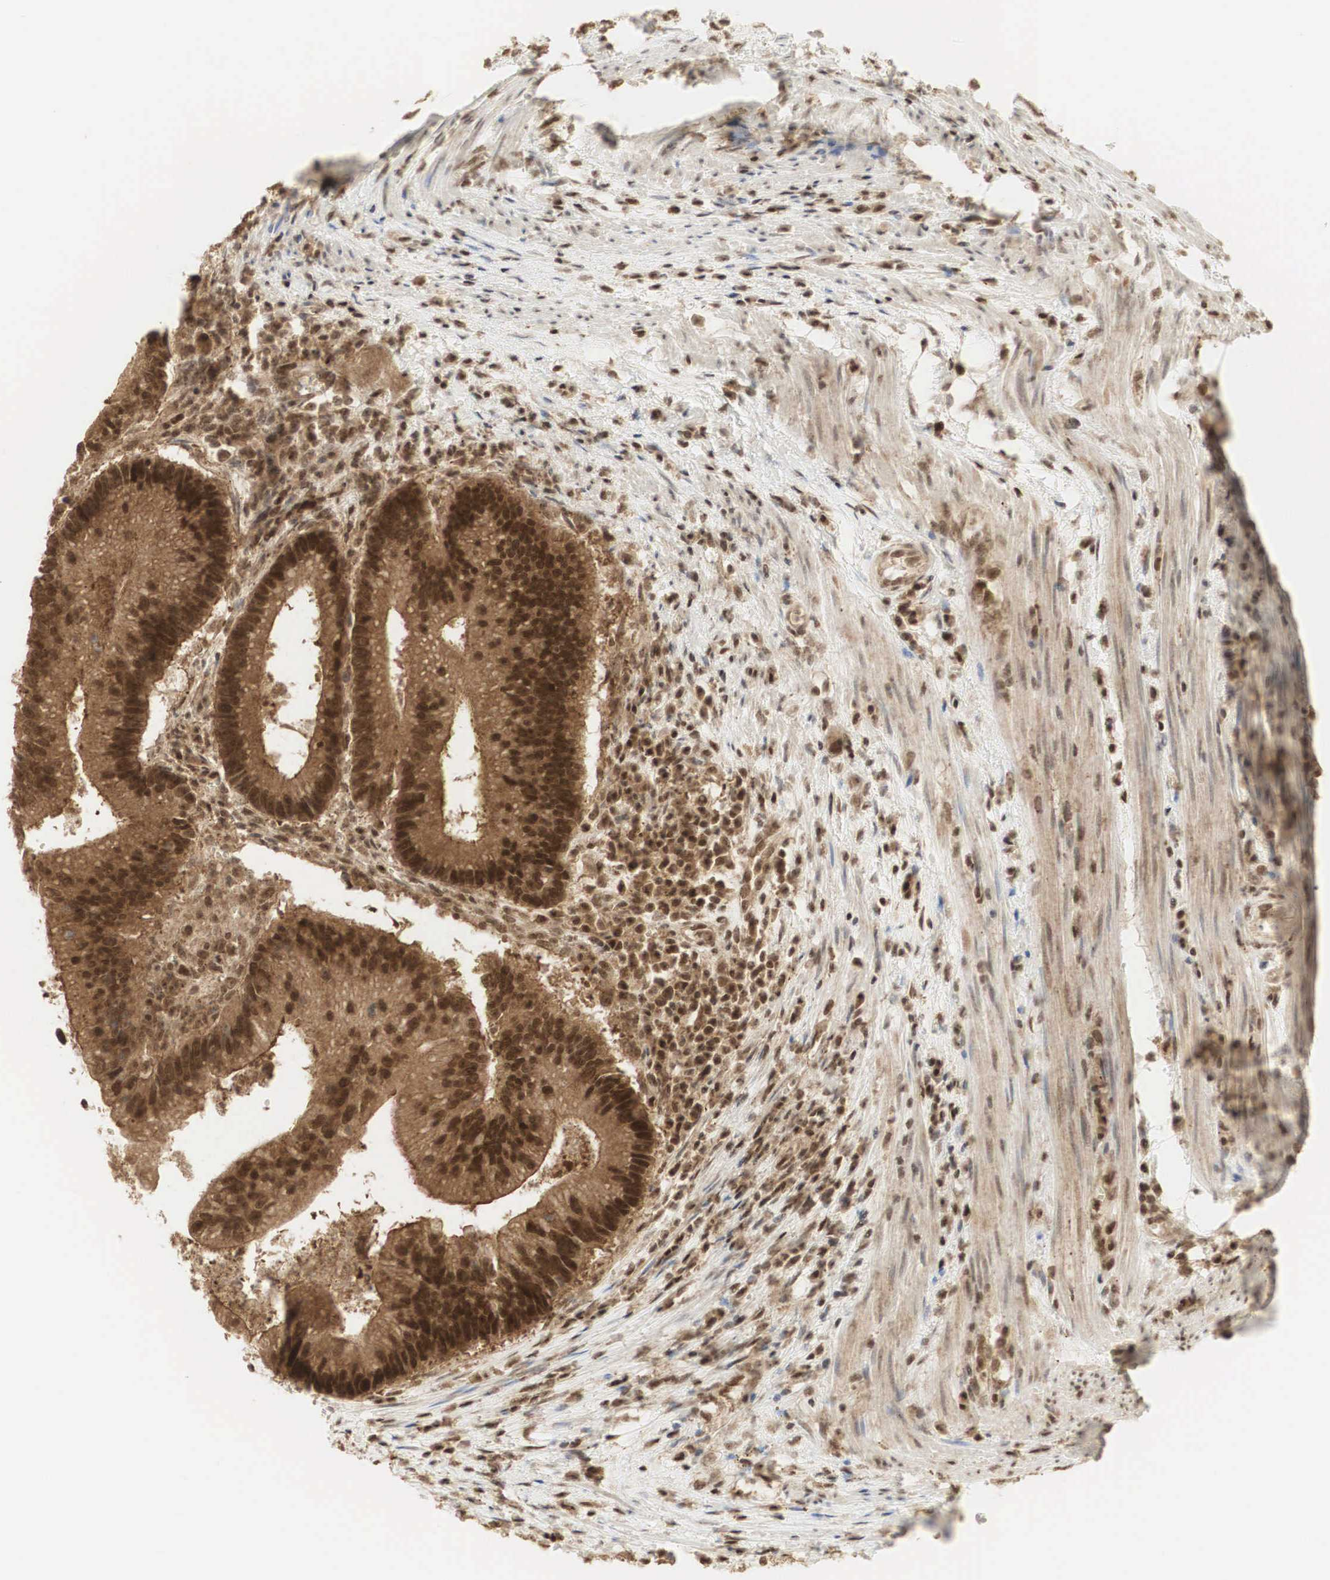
{"staining": {"intensity": "strong", "quantity": "25%-75%", "location": "cytoplasmic/membranous,nuclear"}, "tissue": "colorectal cancer", "cell_type": "Tumor cells", "image_type": "cancer", "snomed": [{"axis": "morphology", "description": "Adenocarcinoma, NOS"}, {"axis": "topography", "description": "Rectum"}], "caption": "Immunohistochemical staining of human colorectal adenocarcinoma reveals high levels of strong cytoplasmic/membranous and nuclear protein staining in approximately 25%-75% of tumor cells.", "gene": "RNF113A", "patient": {"sex": "female", "age": 81}}